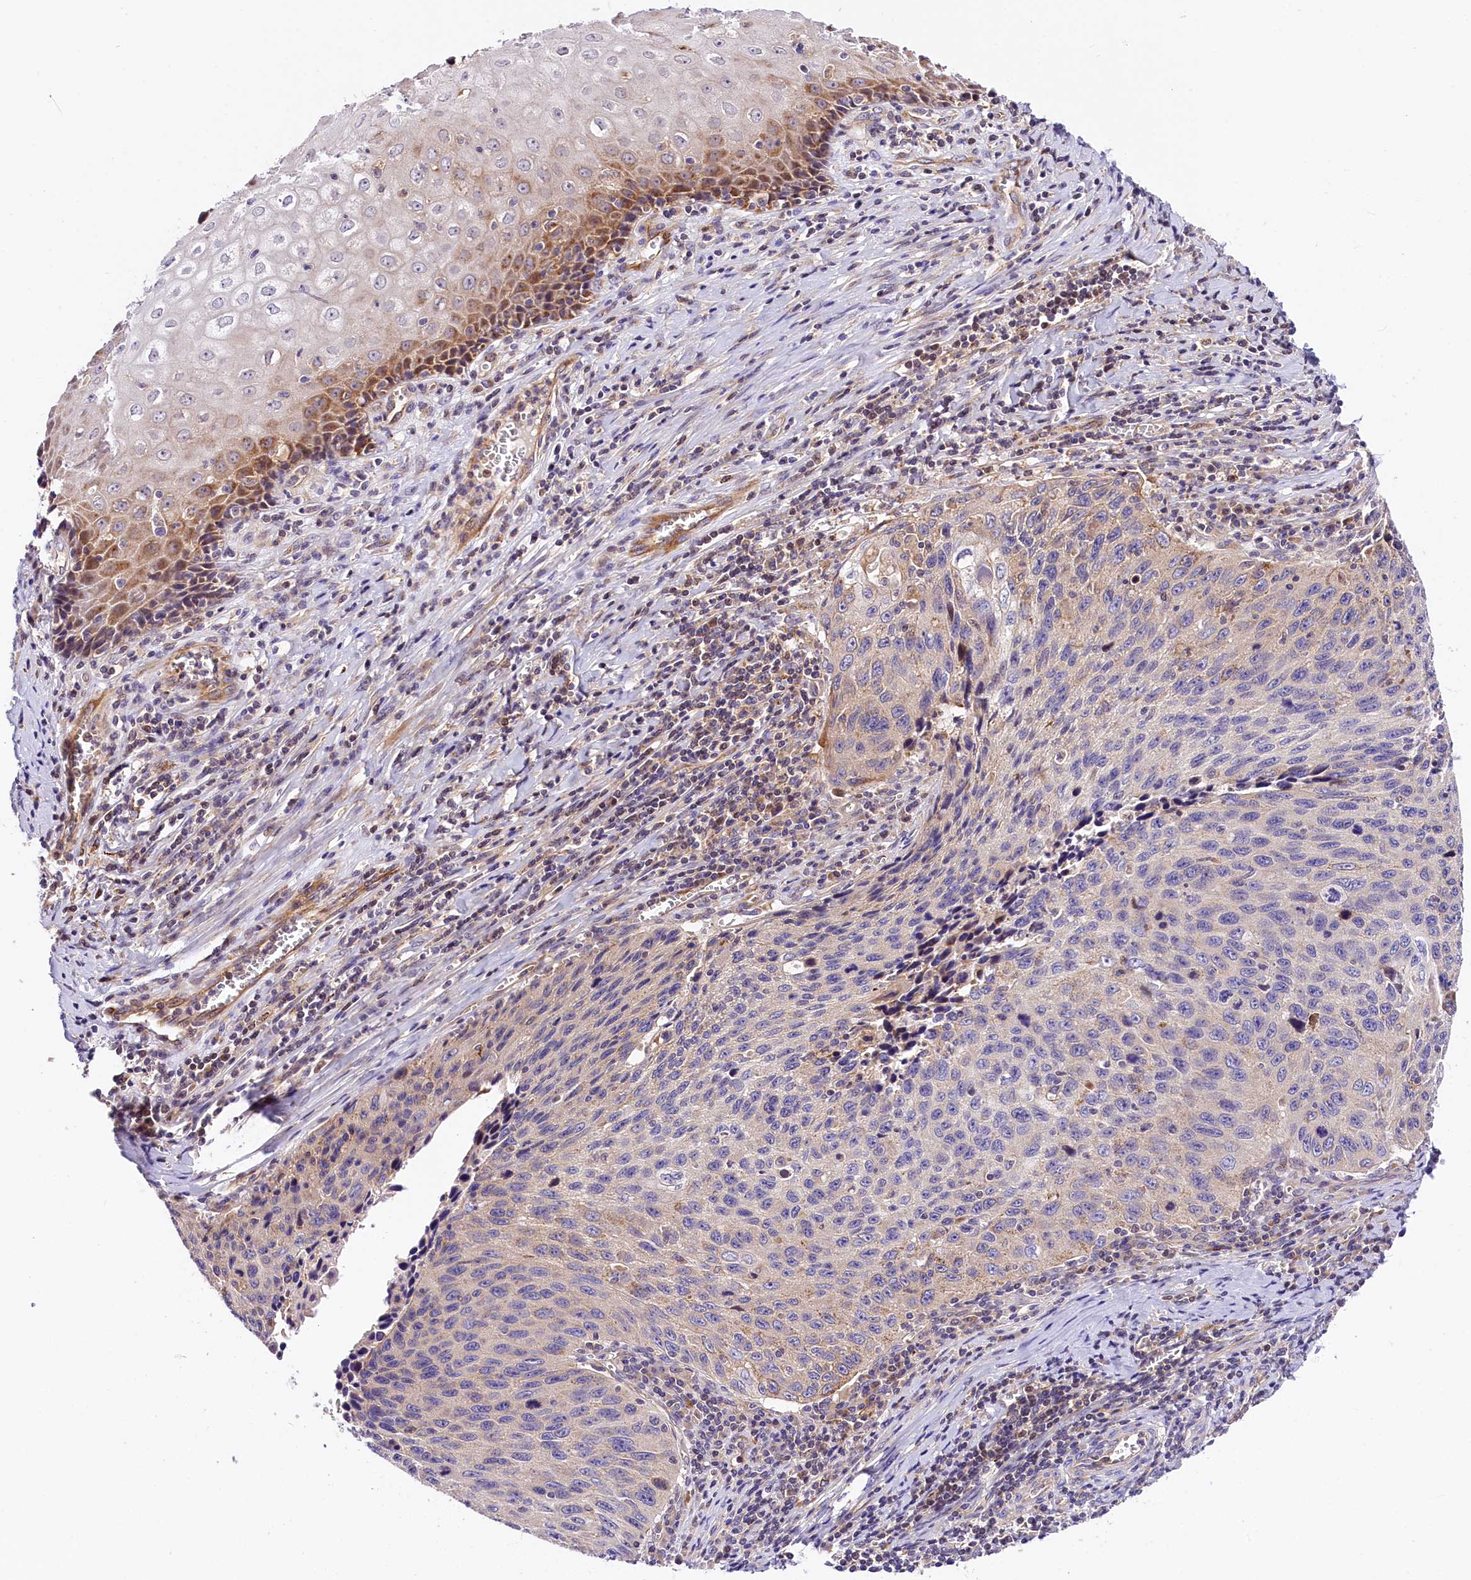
{"staining": {"intensity": "negative", "quantity": "none", "location": "none"}, "tissue": "cervical cancer", "cell_type": "Tumor cells", "image_type": "cancer", "snomed": [{"axis": "morphology", "description": "Squamous cell carcinoma, NOS"}, {"axis": "topography", "description": "Cervix"}], "caption": "This is an IHC image of squamous cell carcinoma (cervical). There is no staining in tumor cells.", "gene": "ARMC6", "patient": {"sex": "female", "age": 53}}